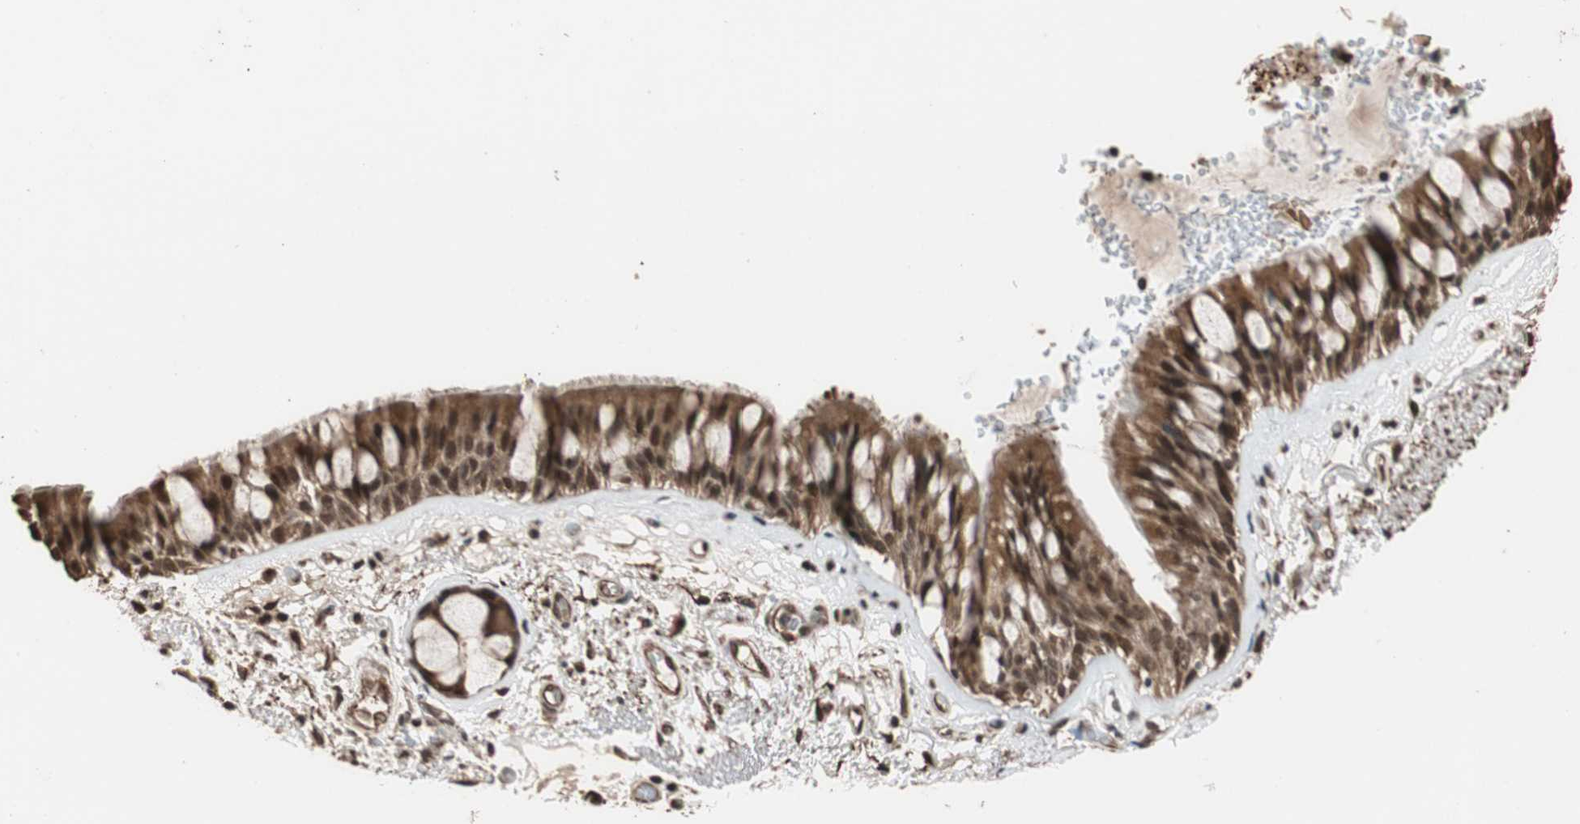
{"staining": {"intensity": "strong", "quantity": ">75%", "location": "cytoplasmic/membranous,nuclear"}, "tissue": "bronchus", "cell_type": "Respiratory epithelial cells", "image_type": "normal", "snomed": [{"axis": "morphology", "description": "Normal tissue, NOS"}, {"axis": "topography", "description": "Bronchus"}], "caption": "Immunohistochemistry (IHC) of normal bronchus displays high levels of strong cytoplasmic/membranous,nuclear expression in approximately >75% of respiratory epithelial cells. (Stains: DAB (3,3'-diaminobenzidine) in brown, nuclei in blue, Microscopy: brightfield microscopy at high magnification).", "gene": "CDC5L", "patient": {"sex": "male", "age": 66}}